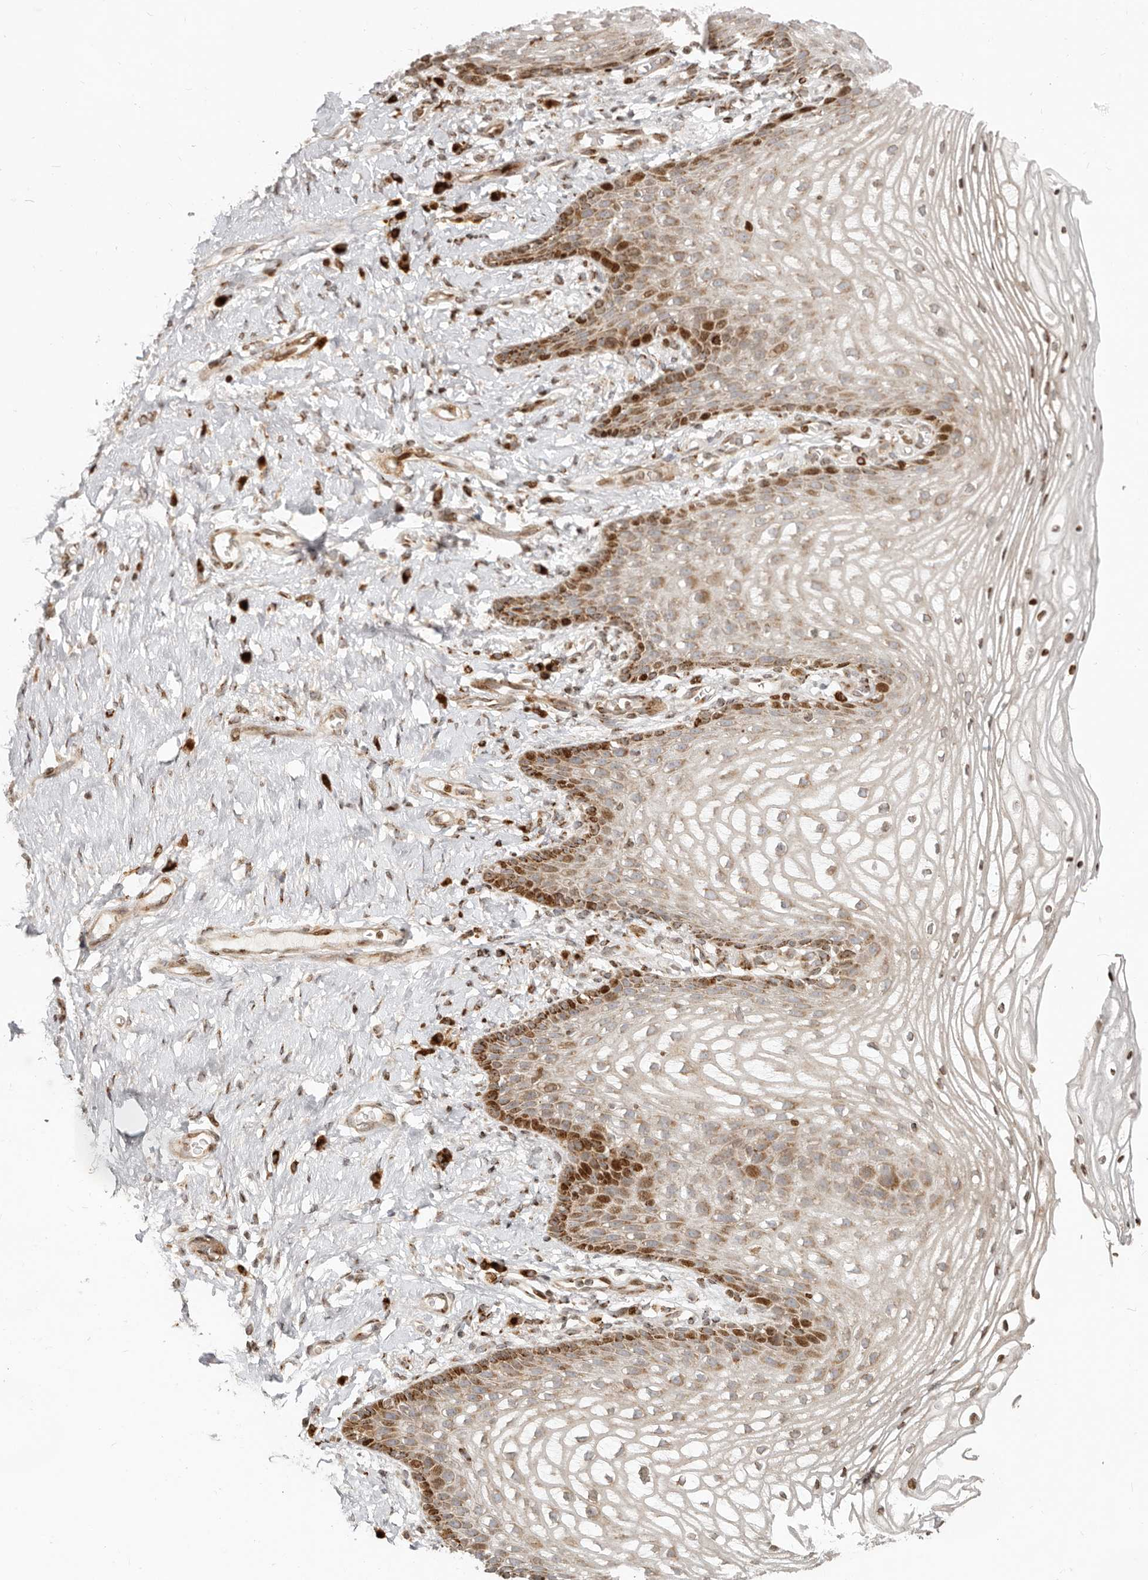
{"staining": {"intensity": "strong", "quantity": "<25%", "location": "cytoplasmic/membranous,nuclear"}, "tissue": "vagina", "cell_type": "Squamous epithelial cells", "image_type": "normal", "snomed": [{"axis": "morphology", "description": "Normal tissue, NOS"}, {"axis": "topography", "description": "Vagina"}], "caption": "Immunohistochemistry image of normal vagina stained for a protein (brown), which shows medium levels of strong cytoplasmic/membranous,nuclear positivity in about <25% of squamous epithelial cells.", "gene": "TRIM4", "patient": {"sex": "female", "age": 60}}